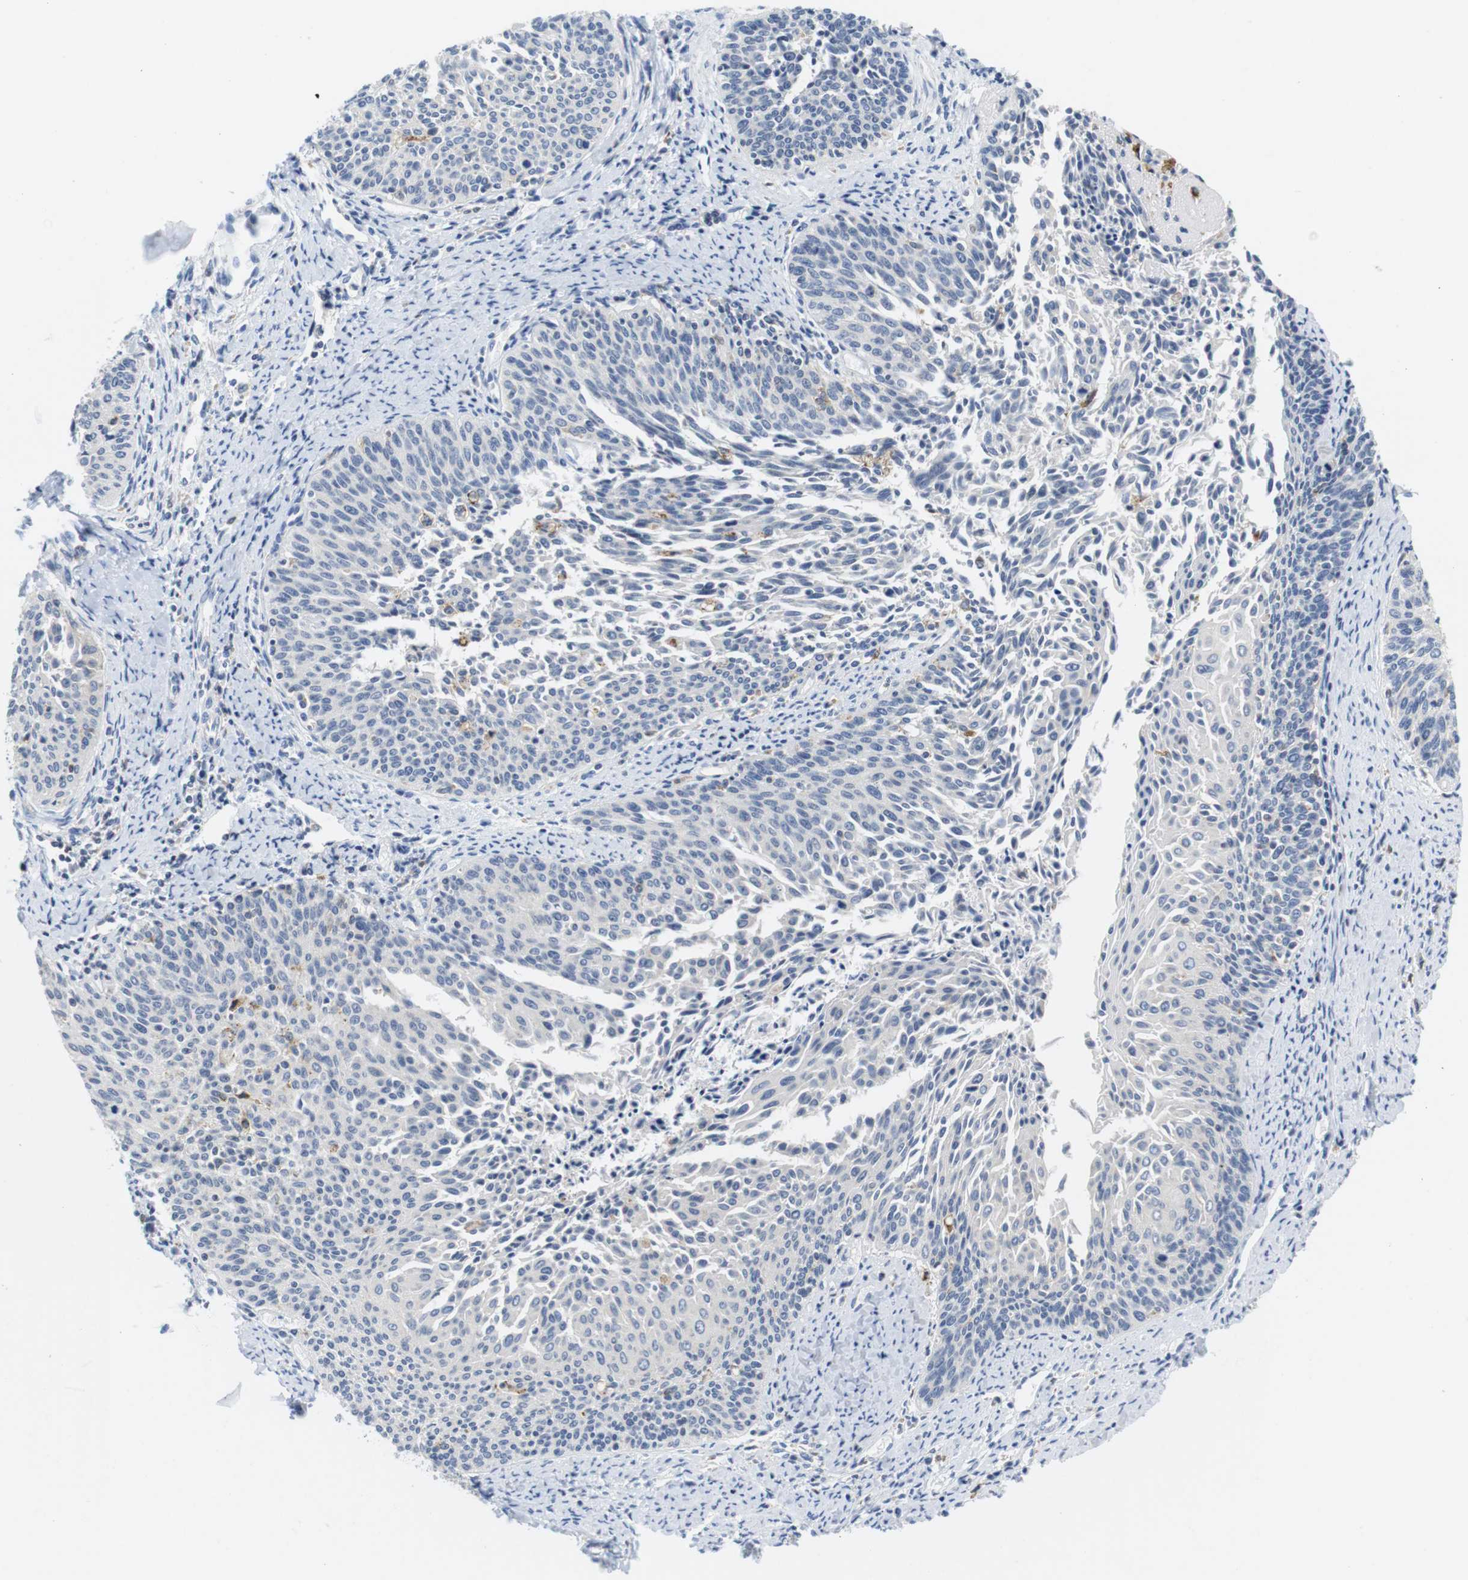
{"staining": {"intensity": "negative", "quantity": "none", "location": "none"}, "tissue": "cervical cancer", "cell_type": "Tumor cells", "image_type": "cancer", "snomed": [{"axis": "morphology", "description": "Squamous cell carcinoma, NOS"}, {"axis": "topography", "description": "Cervix"}], "caption": "Immunohistochemistry (IHC) photomicrograph of neoplastic tissue: human squamous cell carcinoma (cervical) stained with DAB displays no significant protein expression in tumor cells.", "gene": "CNGA2", "patient": {"sex": "female", "age": 55}}